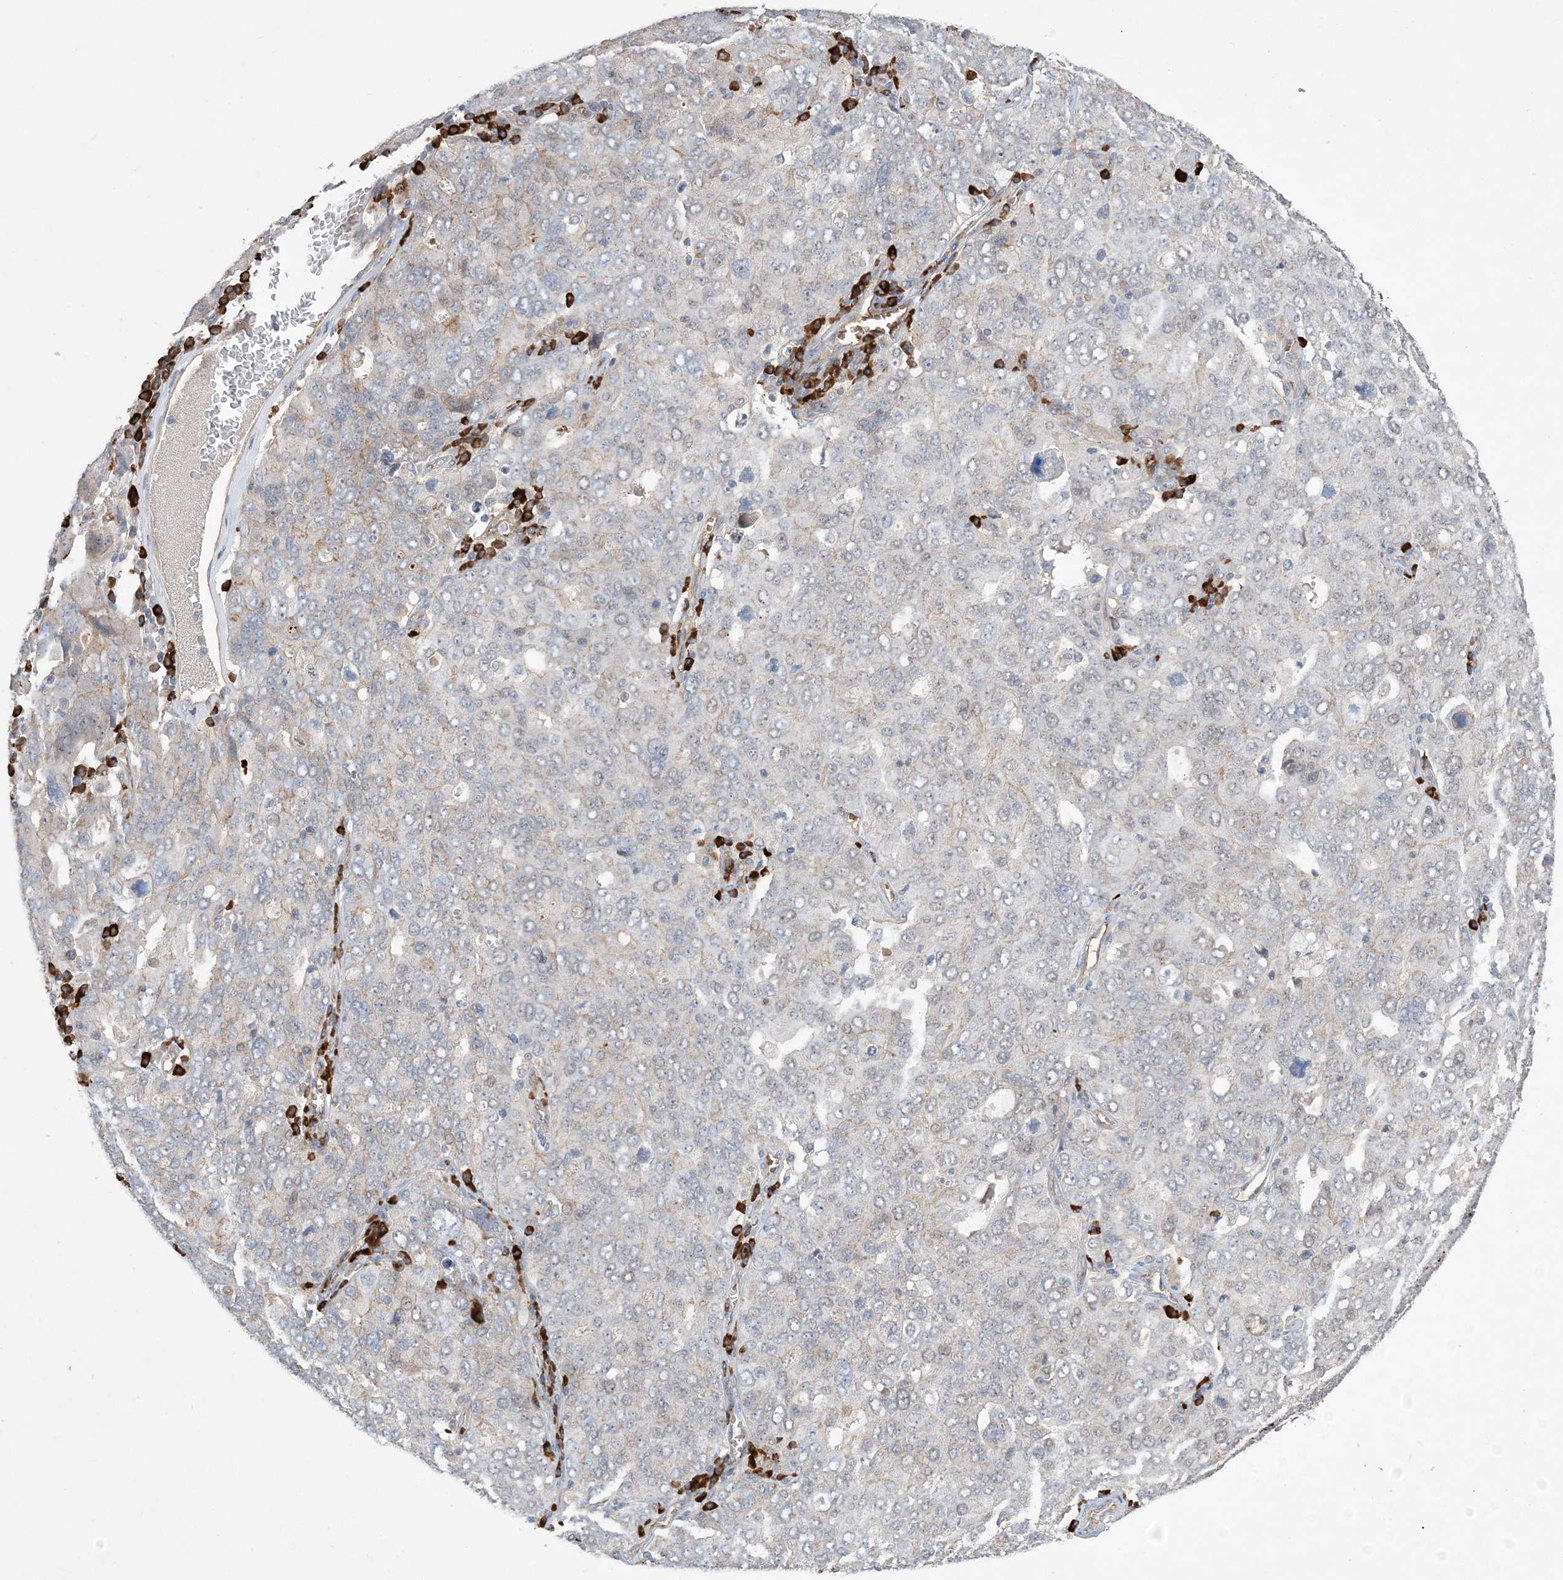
{"staining": {"intensity": "negative", "quantity": "none", "location": "none"}, "tissue": "ovarian cancer", "cell_type": "Tumor cells", "image_type": "cancer", "snomed": [{"axis": "morphology", "description": "Carcinoma, endometroid"}, {"axis": "topography", "description": "Ovary"}], "caption": "Immunohistochemistry photomicrograph of neoplastic tissue: human endometroid carcinoma (ovarian) stained with DAB (3,3'-diaminobenzidine) reveals no significant protein expression in tumor cells. (DAB (3,3'-diaminobenzidine) IHC with hematoxylin counter stain).", "gene": "AOC1", "patient": {"sex": "female", "age": 62}}